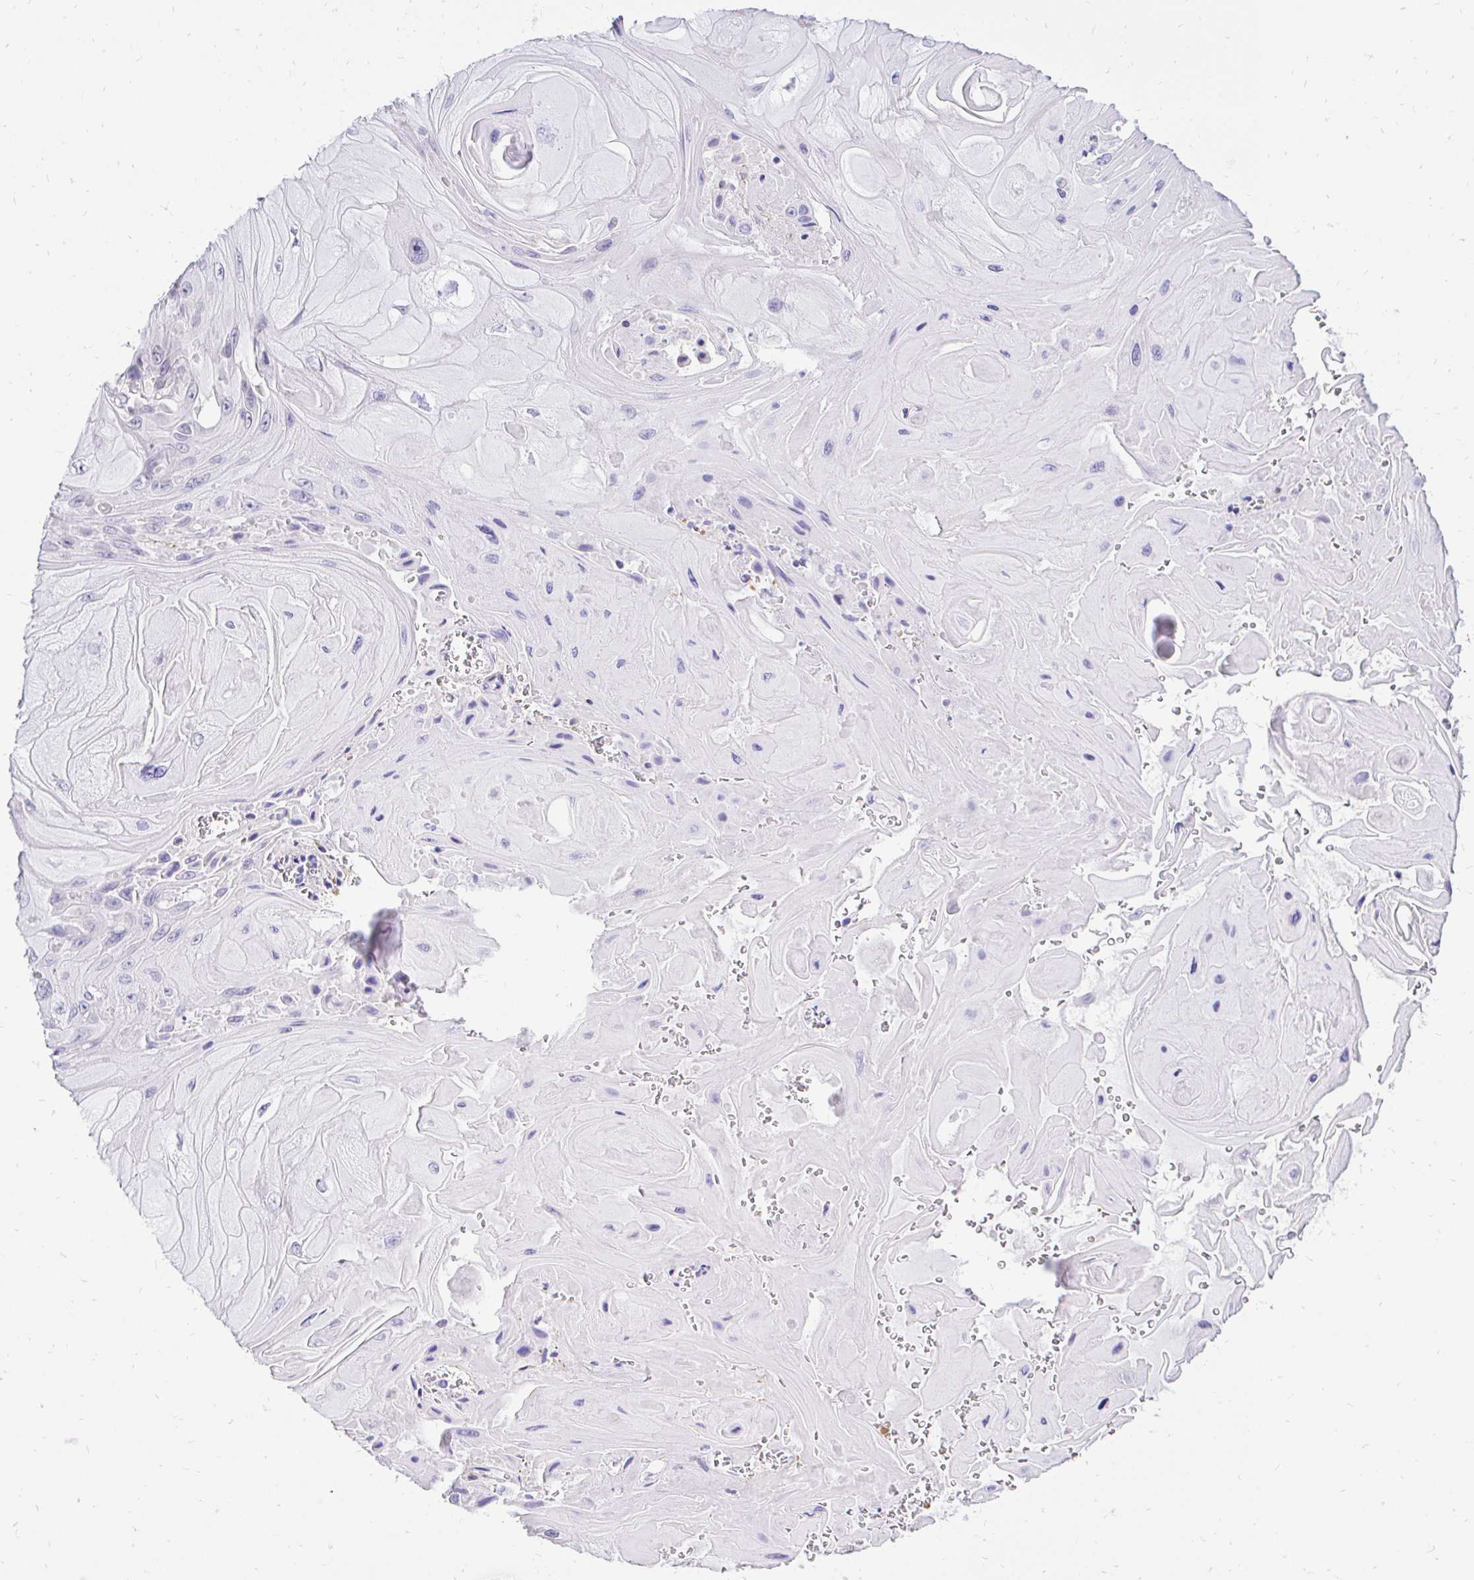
{"staining": {"intensity": "negative", "quantity": "none", "location": "none"}, "tissue": "skin cancer", "cell_type": "Tumor cells", "image_type": "cancer", "snomed": [{"axis": "morphology", "description": "Squamous cell carcinoma, NOS"}, {"axis": "topography", "description": "Skin"}], "caption": "IHC of skin cancer reveals no staining in tumor cells. The staining was performed using DAB to visualize the protein expression in brown, while the nuclei were stained in blue with hematoxylin (Magnification: 20x).", "gene": "FATE1", "patient": {"sex": "female", "age": 94}}